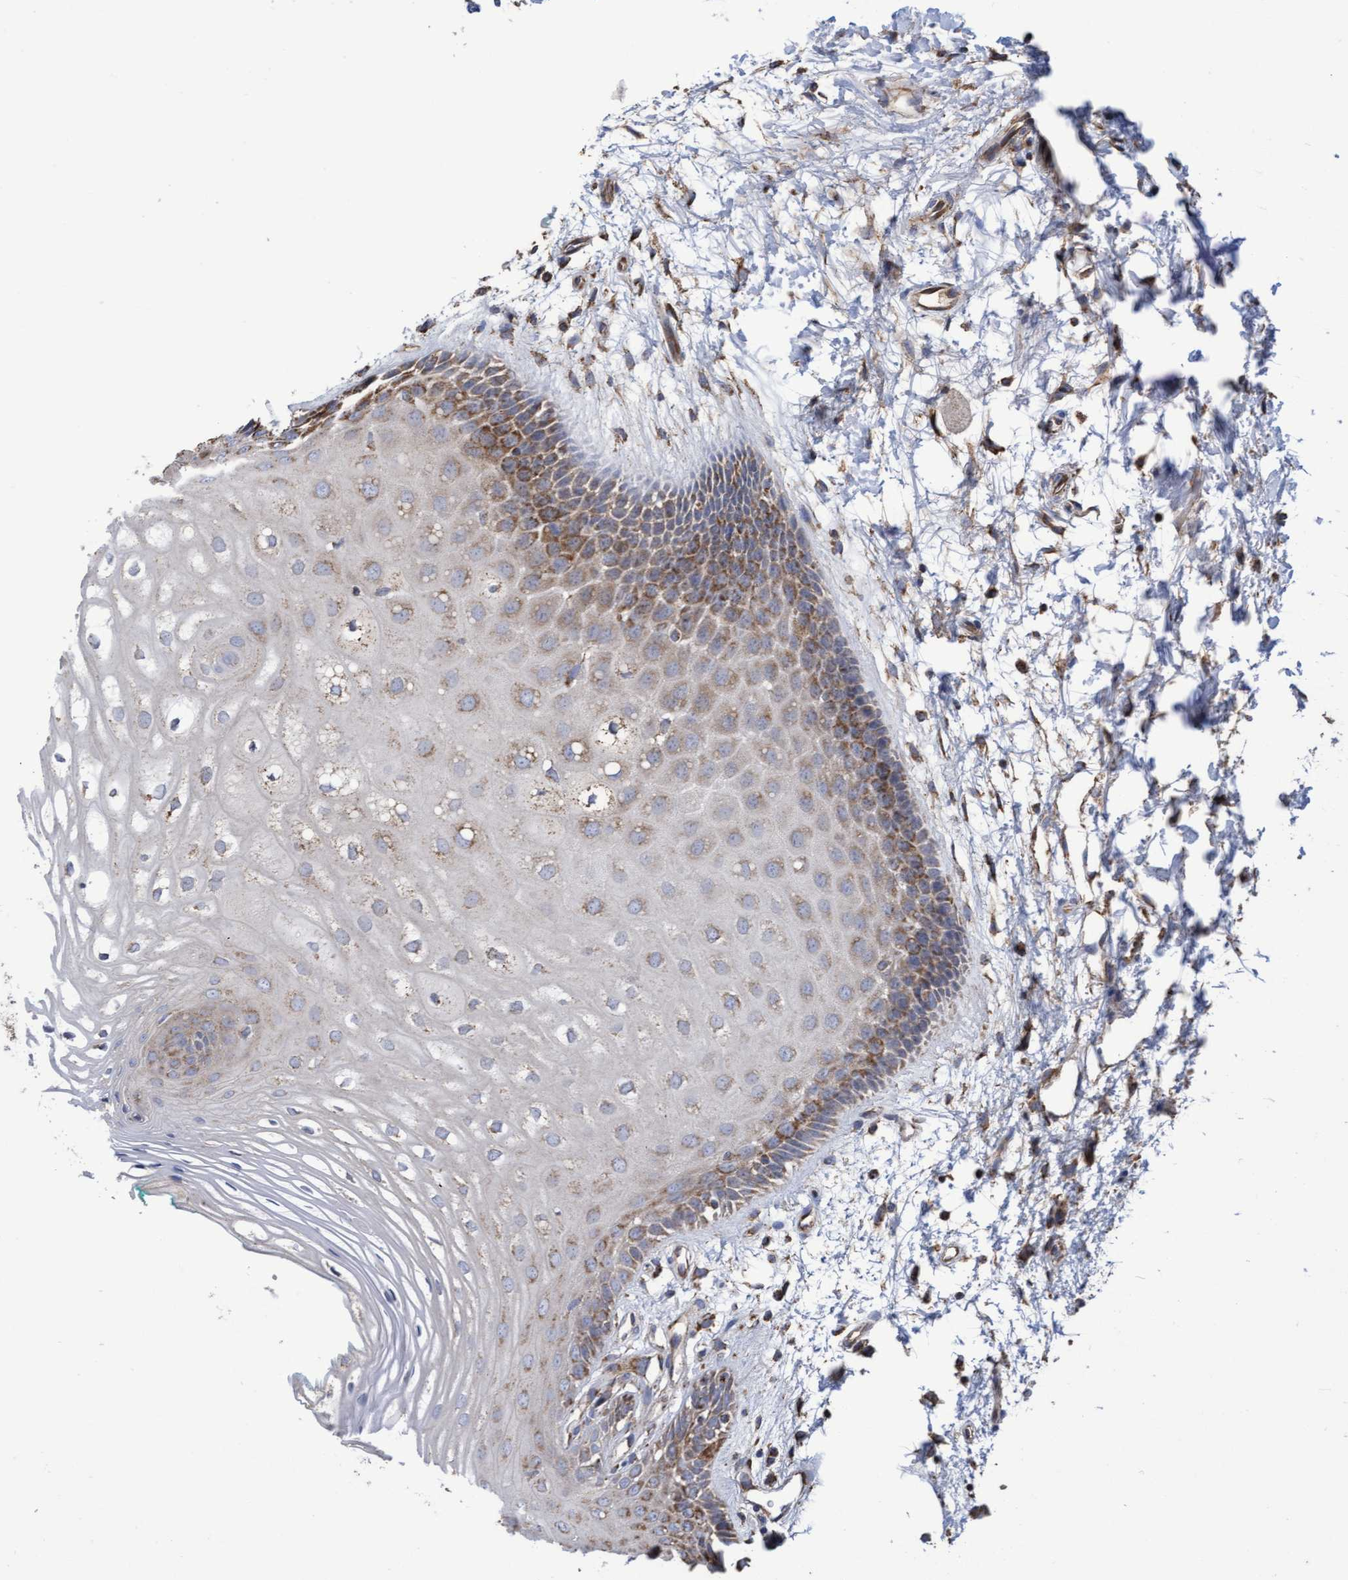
{"staining": {"intensity": "moderate", "quantity": ">75%", "location": "cytoplasmic/membranous"}, "tissue": "oral mucosa", "cell_type": "Squamous epithelial cells", "image_type": "normal", "snomed": [{"axis": "morphology", "description": "Normal tissue, NOS"}, {"axis": "topography", "description": "Skeletal muscle"}, {"axis": "topography", "description": "Oral tissue"}, {"axis": "topography", "description": "Peripheral nerve tissue"}], "caption": "About >75% of squamous epithelial cells in benign human oral mucosa exhibit moderate cytoplasmic/membranous protein staining as visualized by brown immunohistochemical staining.", "gene": "COBL", "patient": {"sex": "female", "age": 84}}